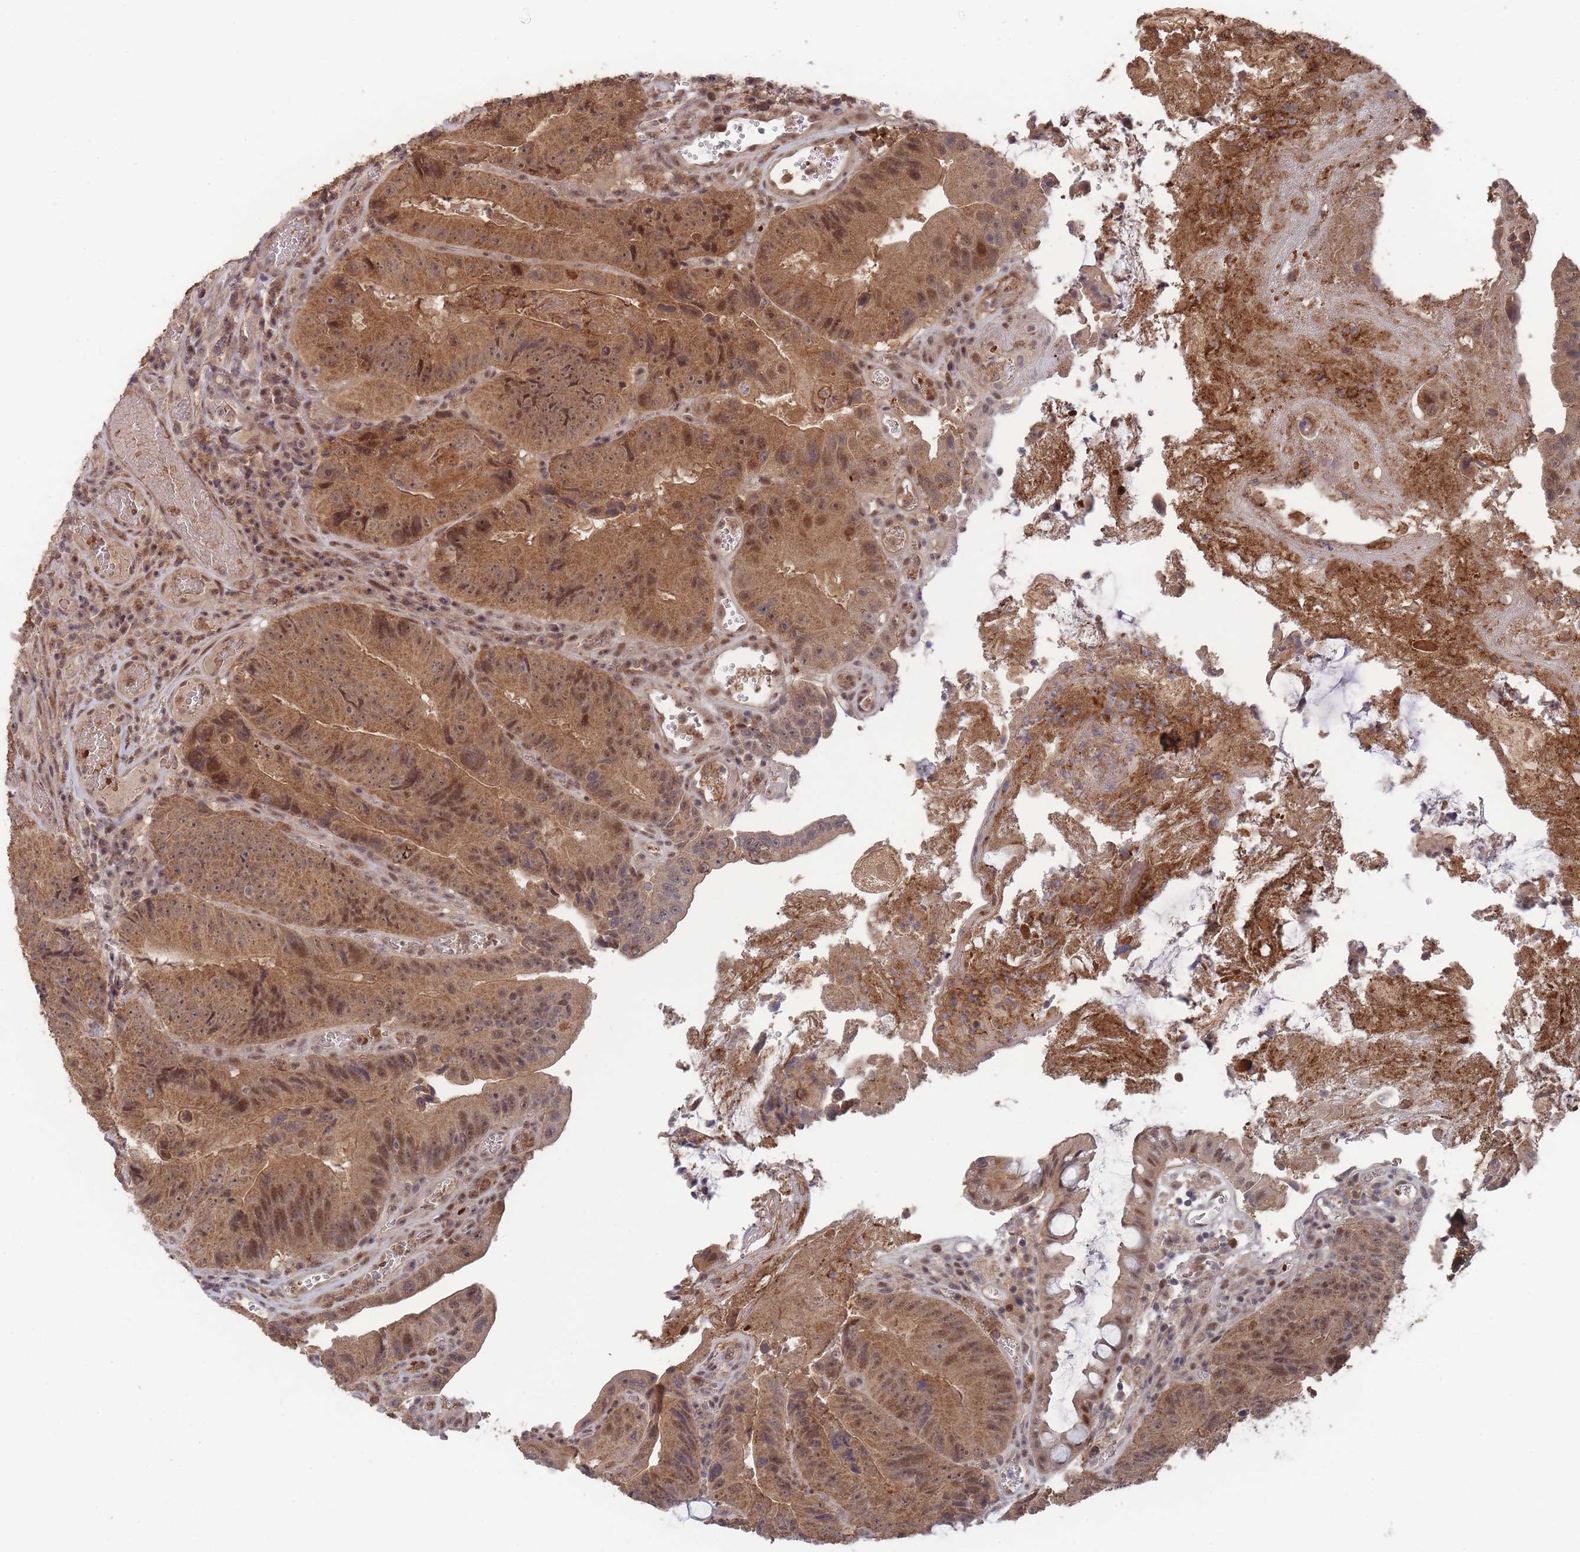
{"staining": {"intensity": "moderate", "quantity": ">75%", "location": "cytoplasmic/membranous,nuclear"}, "tissue": "colorectal cancer", "cell_type": "Tumor cells", "image_type": "cancer", "snomed": [{"axis": "morphology", "description": "Adenocarcinoma, NOS"}, {"axis": "topography", "description": "Colon"}], "caption": "The immunohistochemical stain highlights moderate cytoplasmic/membranous and nuclear positivity in tumor cells of colorectal adenocarcinoma tissue.", "gene": "SF3B1", "patient": {"sex": "female", "age": 86}}